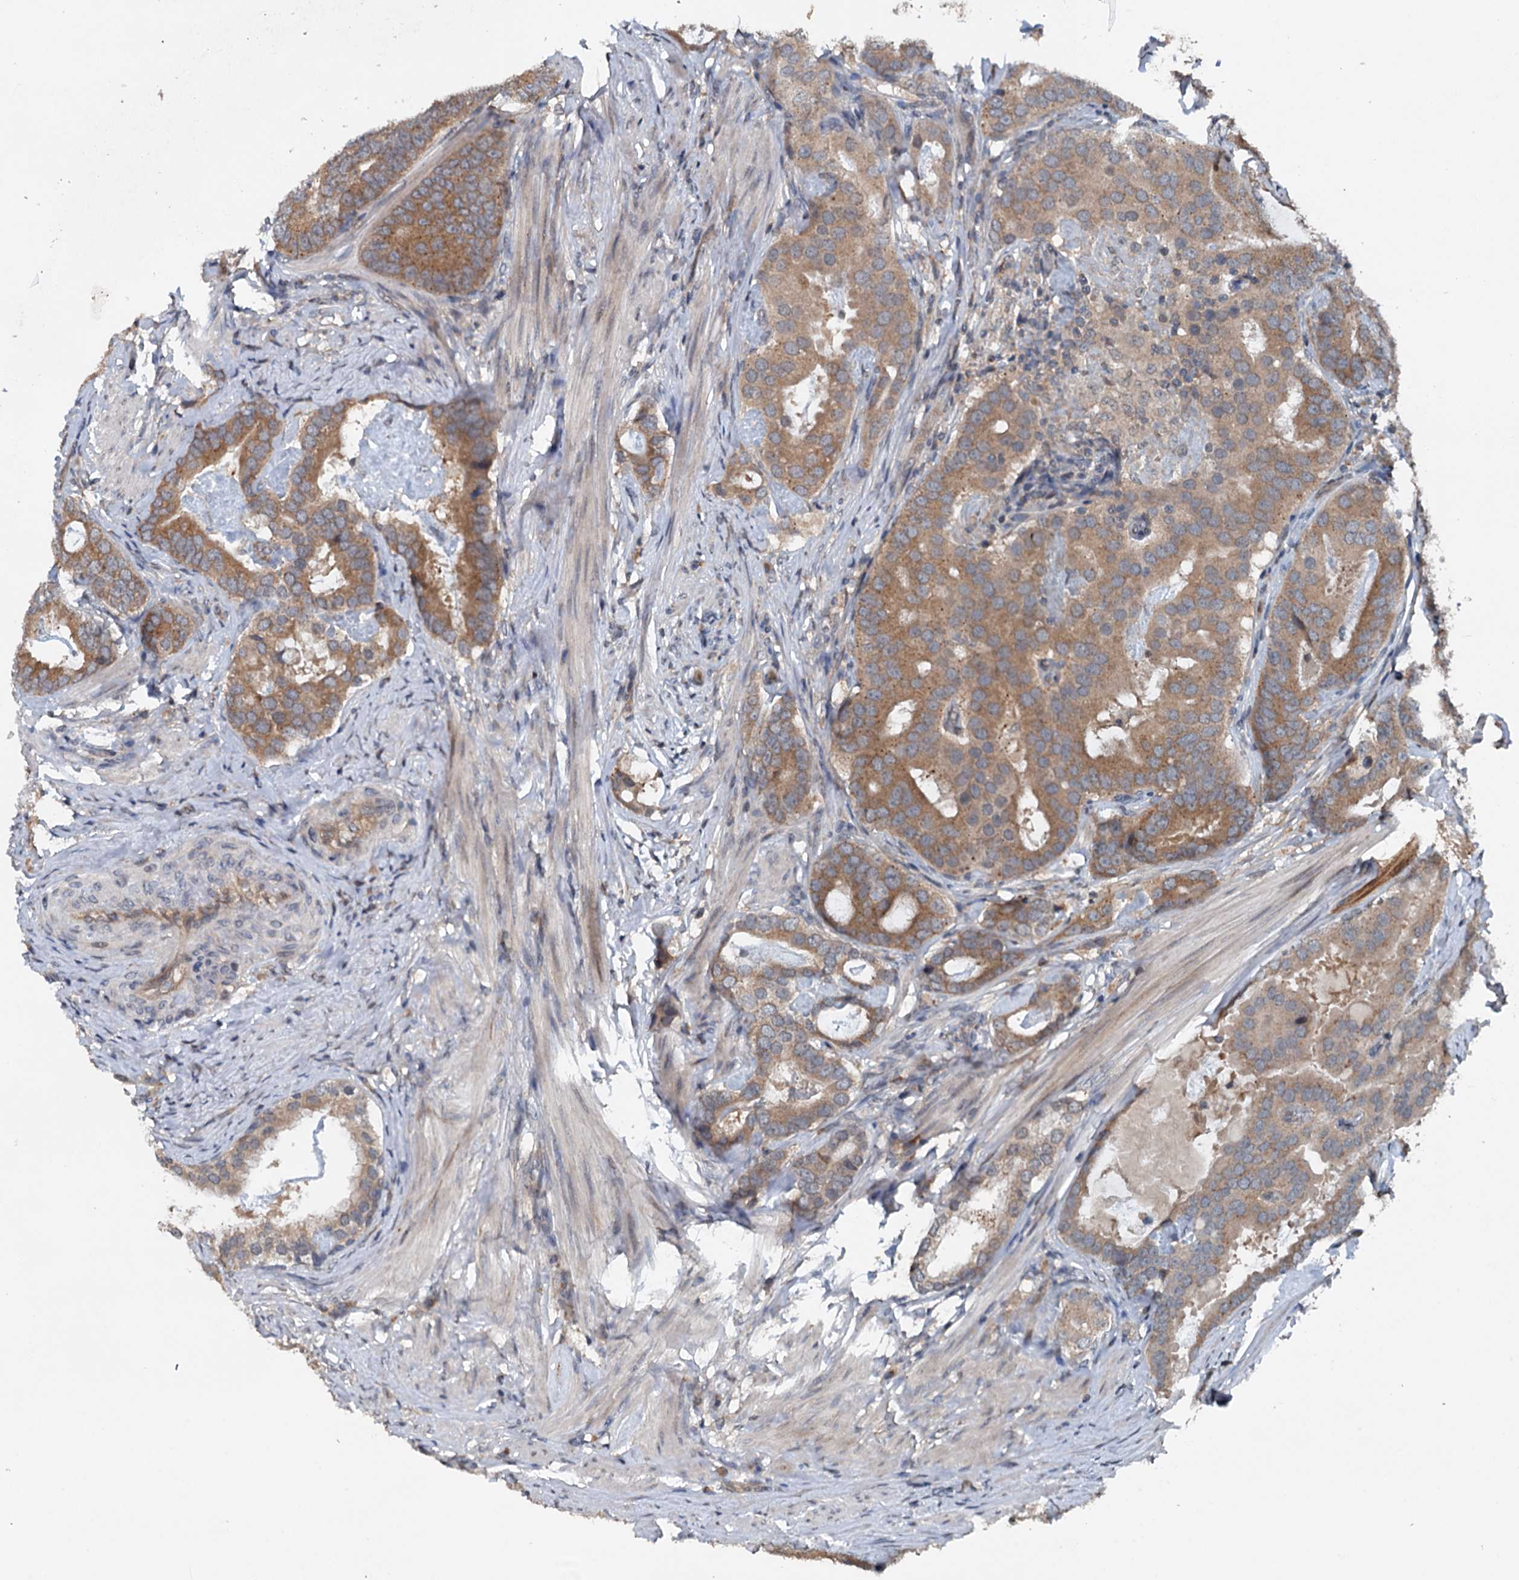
{"staining": {"intensity": "moderate", "quantity": ">75%", "location": "cytoplasmic/membranous"}, "tissue": "prostate cancer", "cell_type": "Tumor cells", "image_type": "cancer", "snomed": [{"axis": "morphology", "description": "Adenocarcinoma, Low grade"}, {"axis": "topography", "description": "Prostate"}], "caption": "IHC of human prostate cancer (low-grade adenocarcinoma) displays medium levels of moderate cytoplasmic/membranous positivity in approximately >75% of tumor cells. Immunohistochemistry (ihc) stains the protein of interest in brown and the nuclei are stained blue.", "gene": "N4BP2L2", "patient": {"sex": "male", "age": 71}}